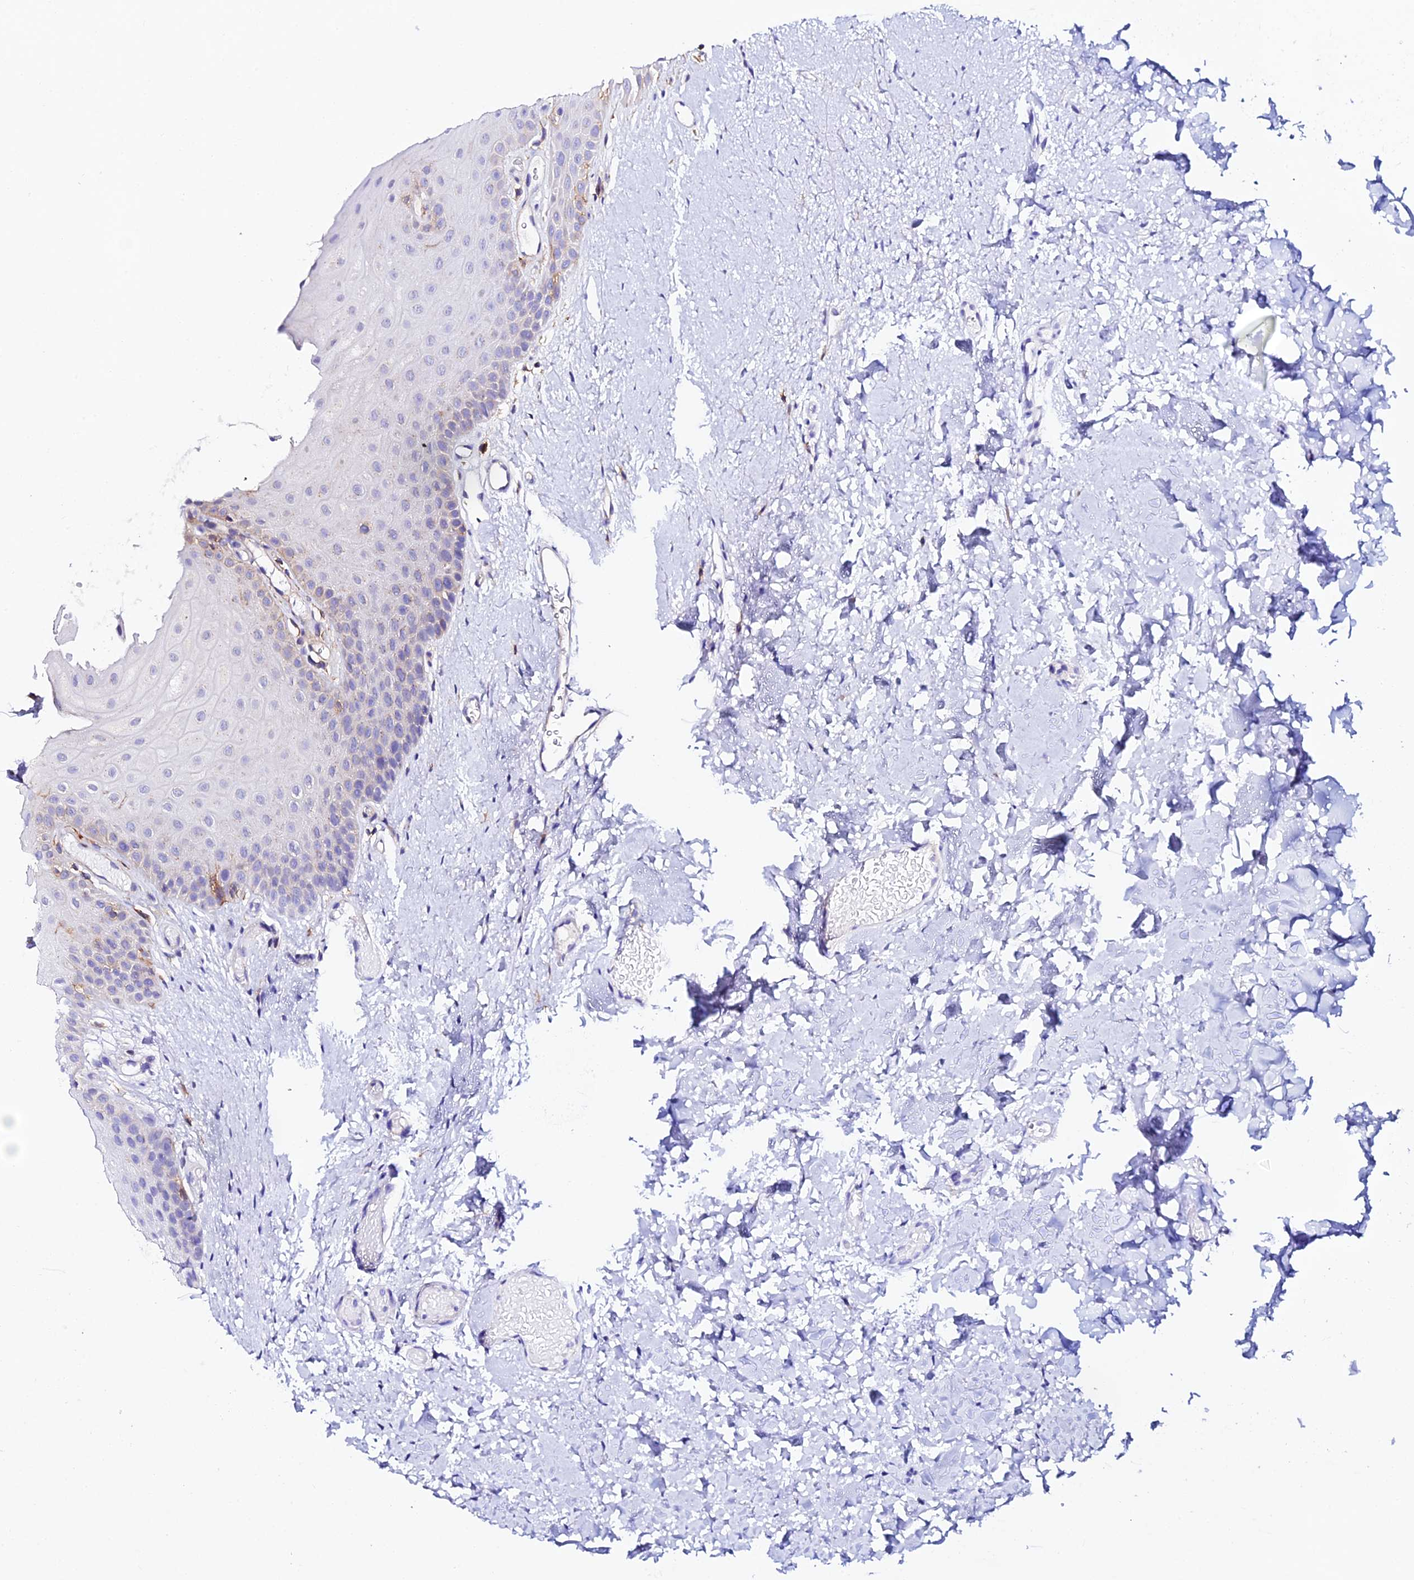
{"staining": {"intensity": "moderate", "quantity": "<25%", "location": "cytoplasmic/membranous"}, "tissue": "oral mucosa", "cell_type": "Squamous epithelial cells", "image_type": "normal", "snomed": [{"axis": "morphology", "description": "Normal tissue, NOS"}, {"axis": "topography", "description": "Oral tissue"}], "caption": "Oral mucosa stained with DAB immunohistochemistry displays low levels of moderate cytoplasmic/membranous expression in about <25% of squamous epithelial cells. (brown staining indicates protein expression, while blue staining denotes nuclei).", "gene": "TRPV2", "patient": {"sex": "female", "age": 67}}